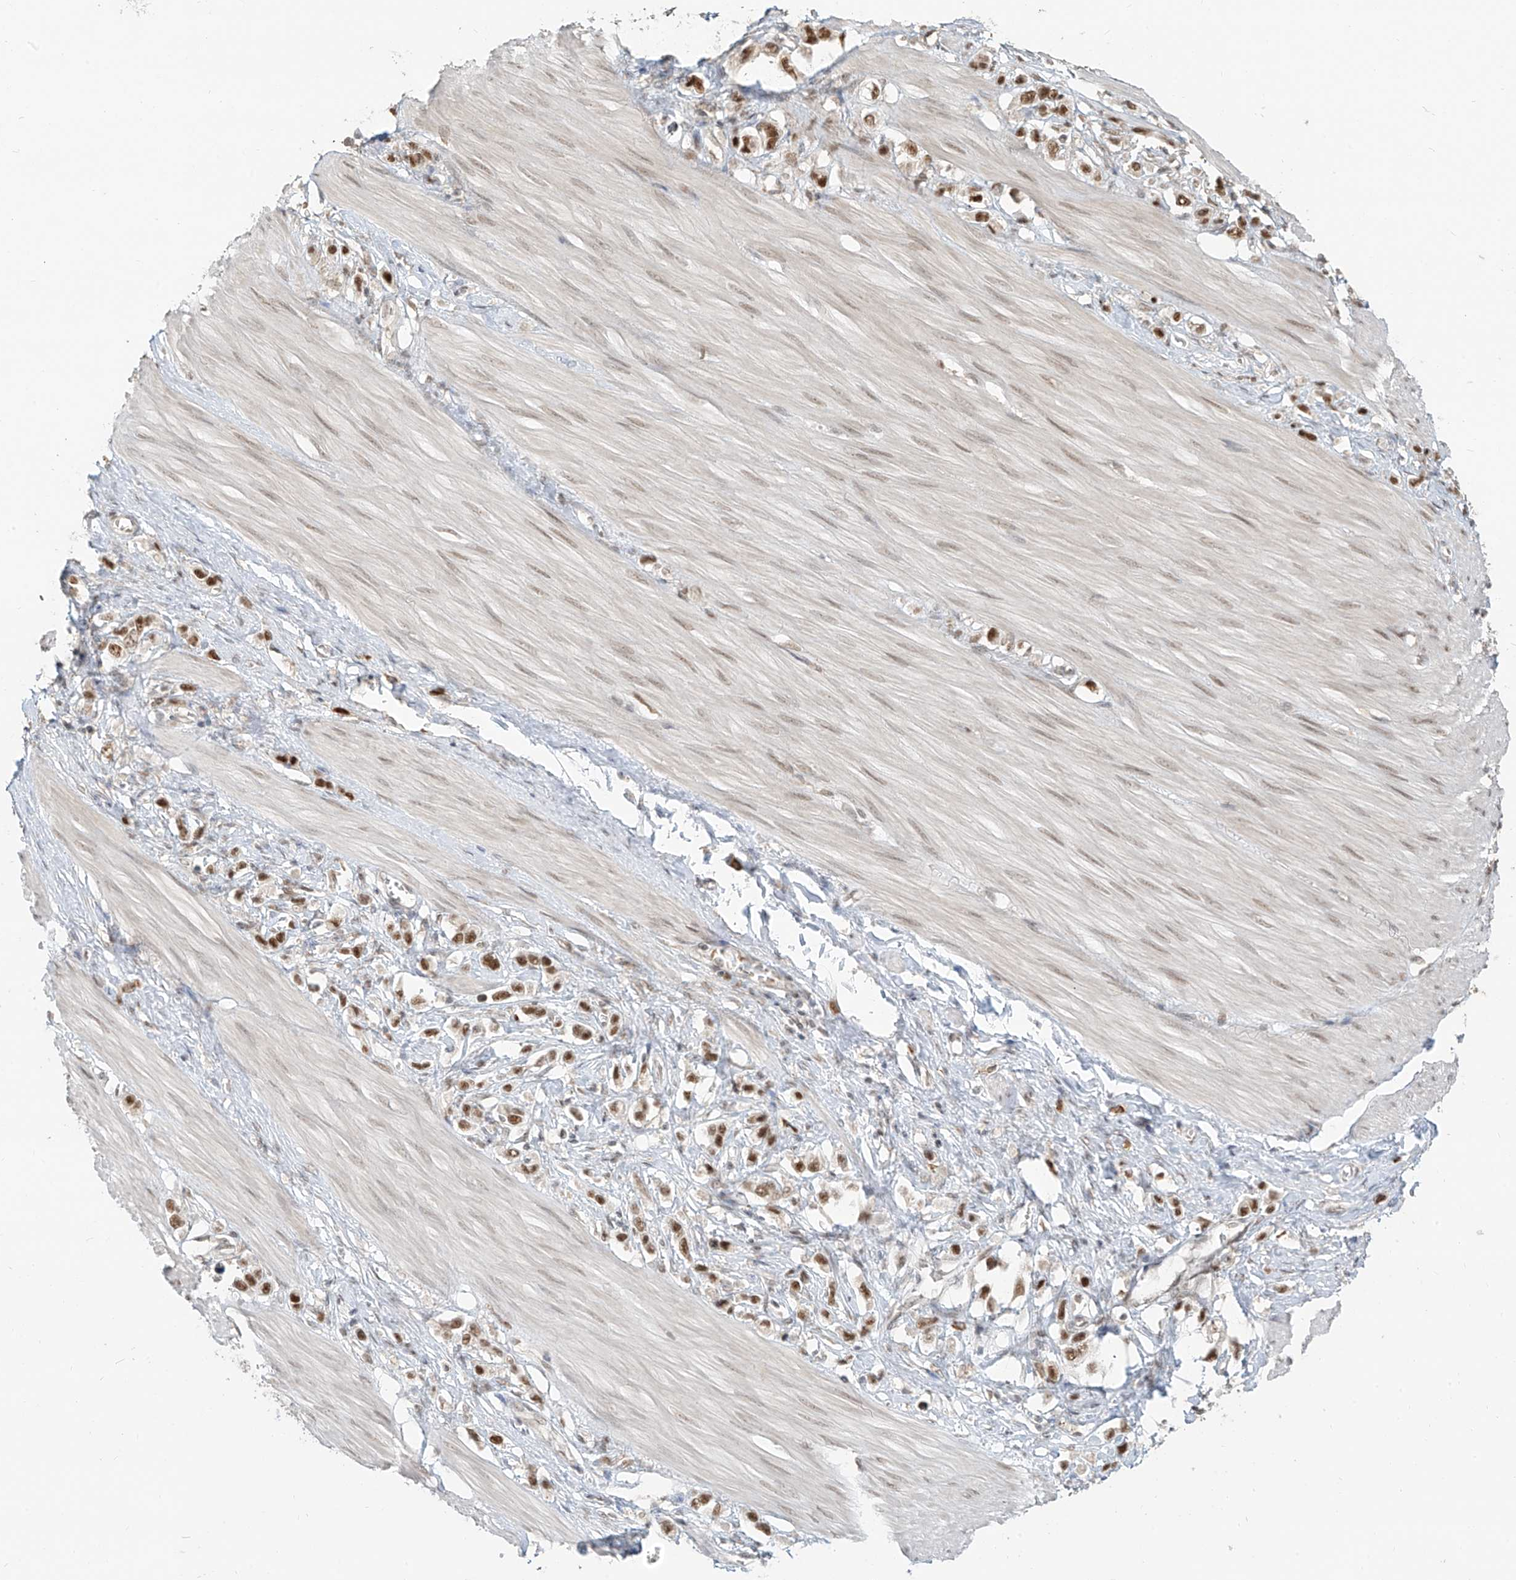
{"staining": {"intensity": "moderate", "quantity": ">75%", "location": "nuclear"}, "tissue": "stomach cancer", "cell_type": "Tumor cells", "image_type": "cancer", "snomed": [{"axis": "morphology", "description": "Adenocarcinoma, NOS"}, {"axis": "topography", "description": "Stomach"}], "caption": "Adenocarcinoma (stomach) was stained to show a protein in brown. There is medium levels of moderate nuclear expression in approximately >75% of tumor cells. The staining was performed using DAB, with brown indicating positive protein expression. Nuclei are stained blue with hematoxylin.", "gene": "ZMYM2", "patient": {"sex": "female", "age": 65}}